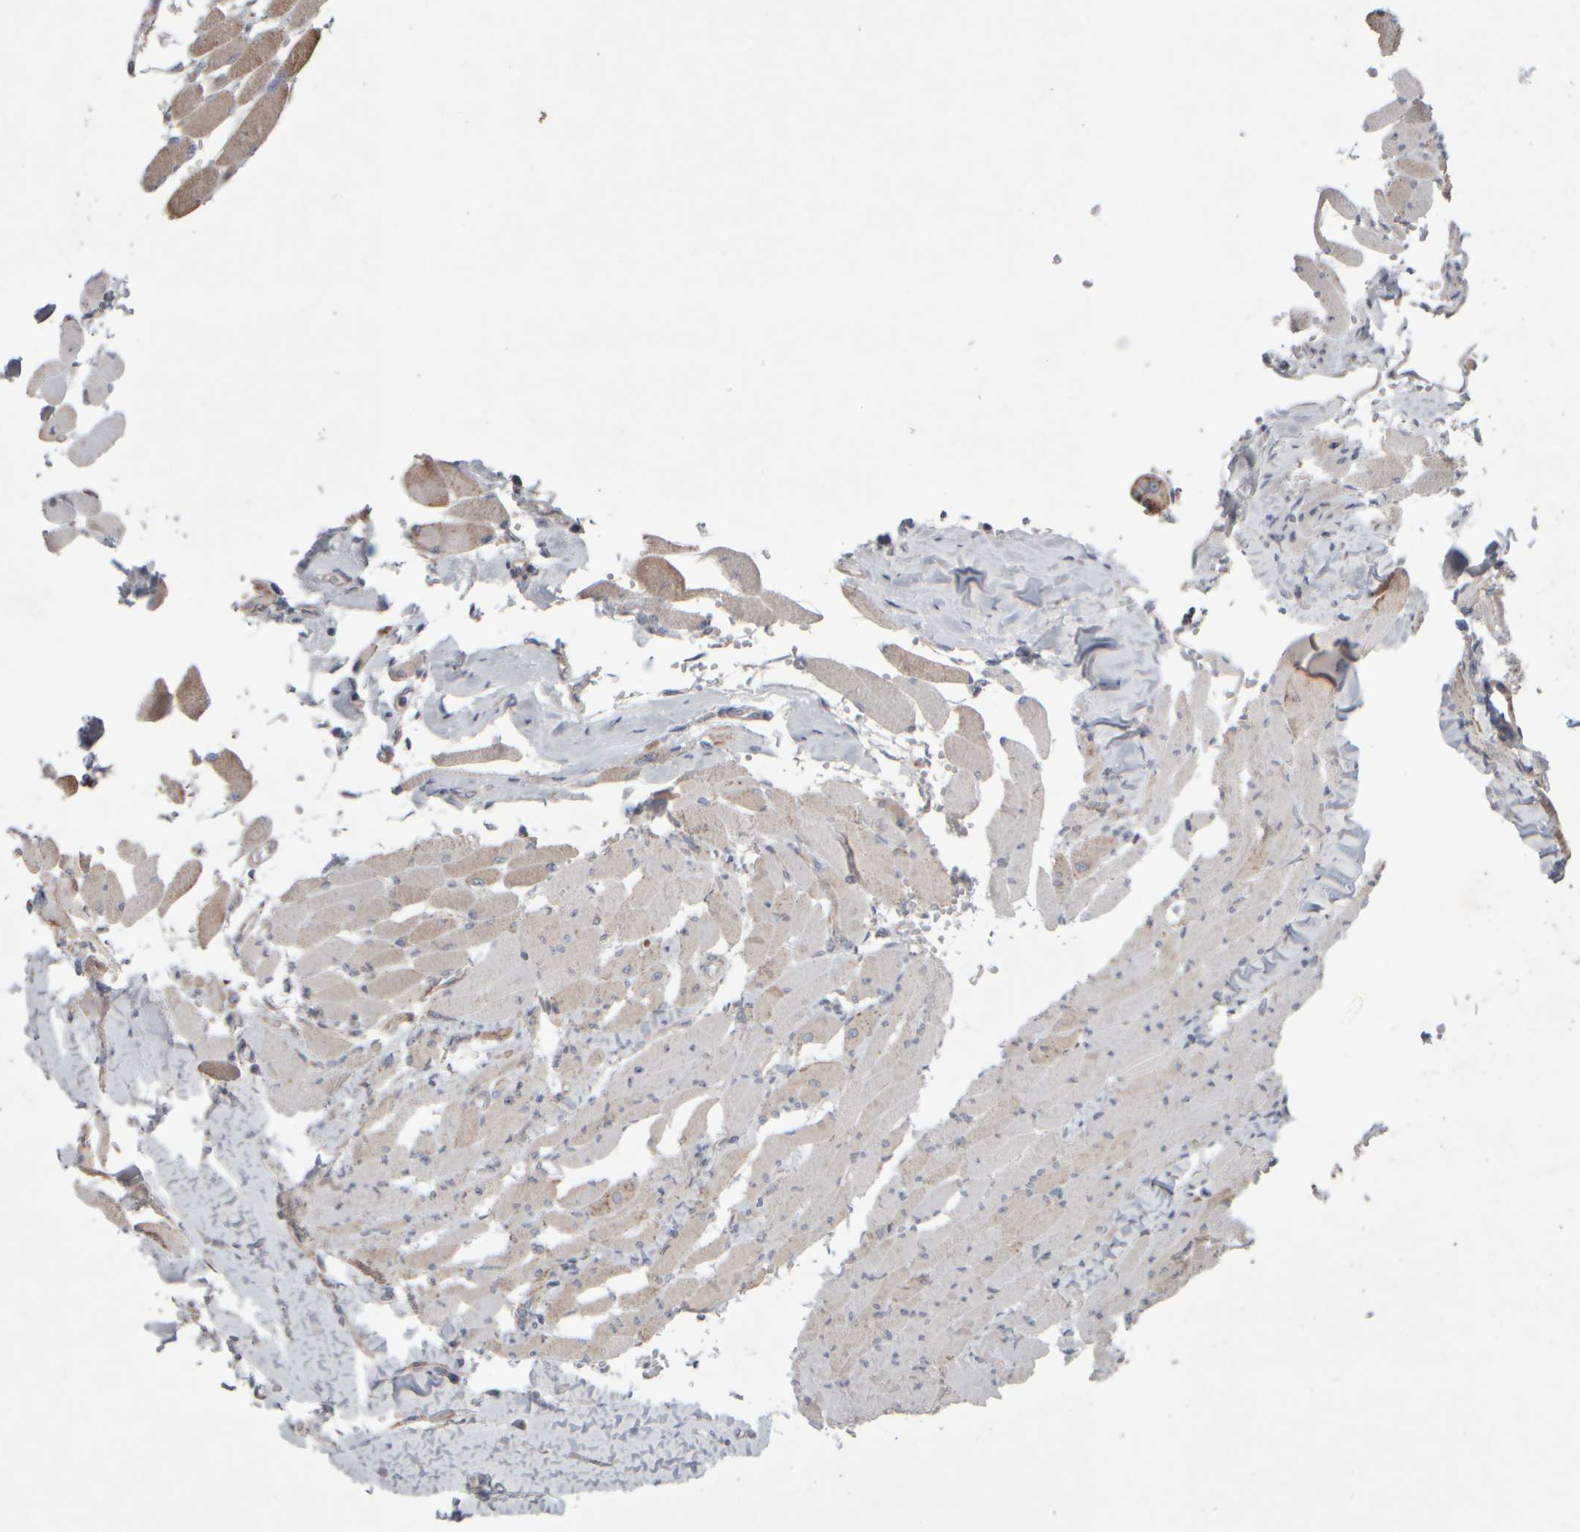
{"staining": {"intensity": "moderate", "quantity": ">75%", "location": "cytoplasmic/membranous"}, "tissue": "head and neck cancer", "cell_type": "Tumor cells", "image_type": "cancer", "snomed": [{"axis": "morphology", "description": "Adenocarcinoma, NOS"}, {"axis": "morphology", "description": "Adenoma, NOS"}, {"axis": "topography", "description": "Head-Neck"}], "caption": "Approximately >75% of tumor cells in head and neck cancer reveal moderate cytoplasmic/membranous protein expression as visualized by brown immunohistochemical staining.", "gene": "SCO1", "patient": {"sex": "female", "age": 55}}